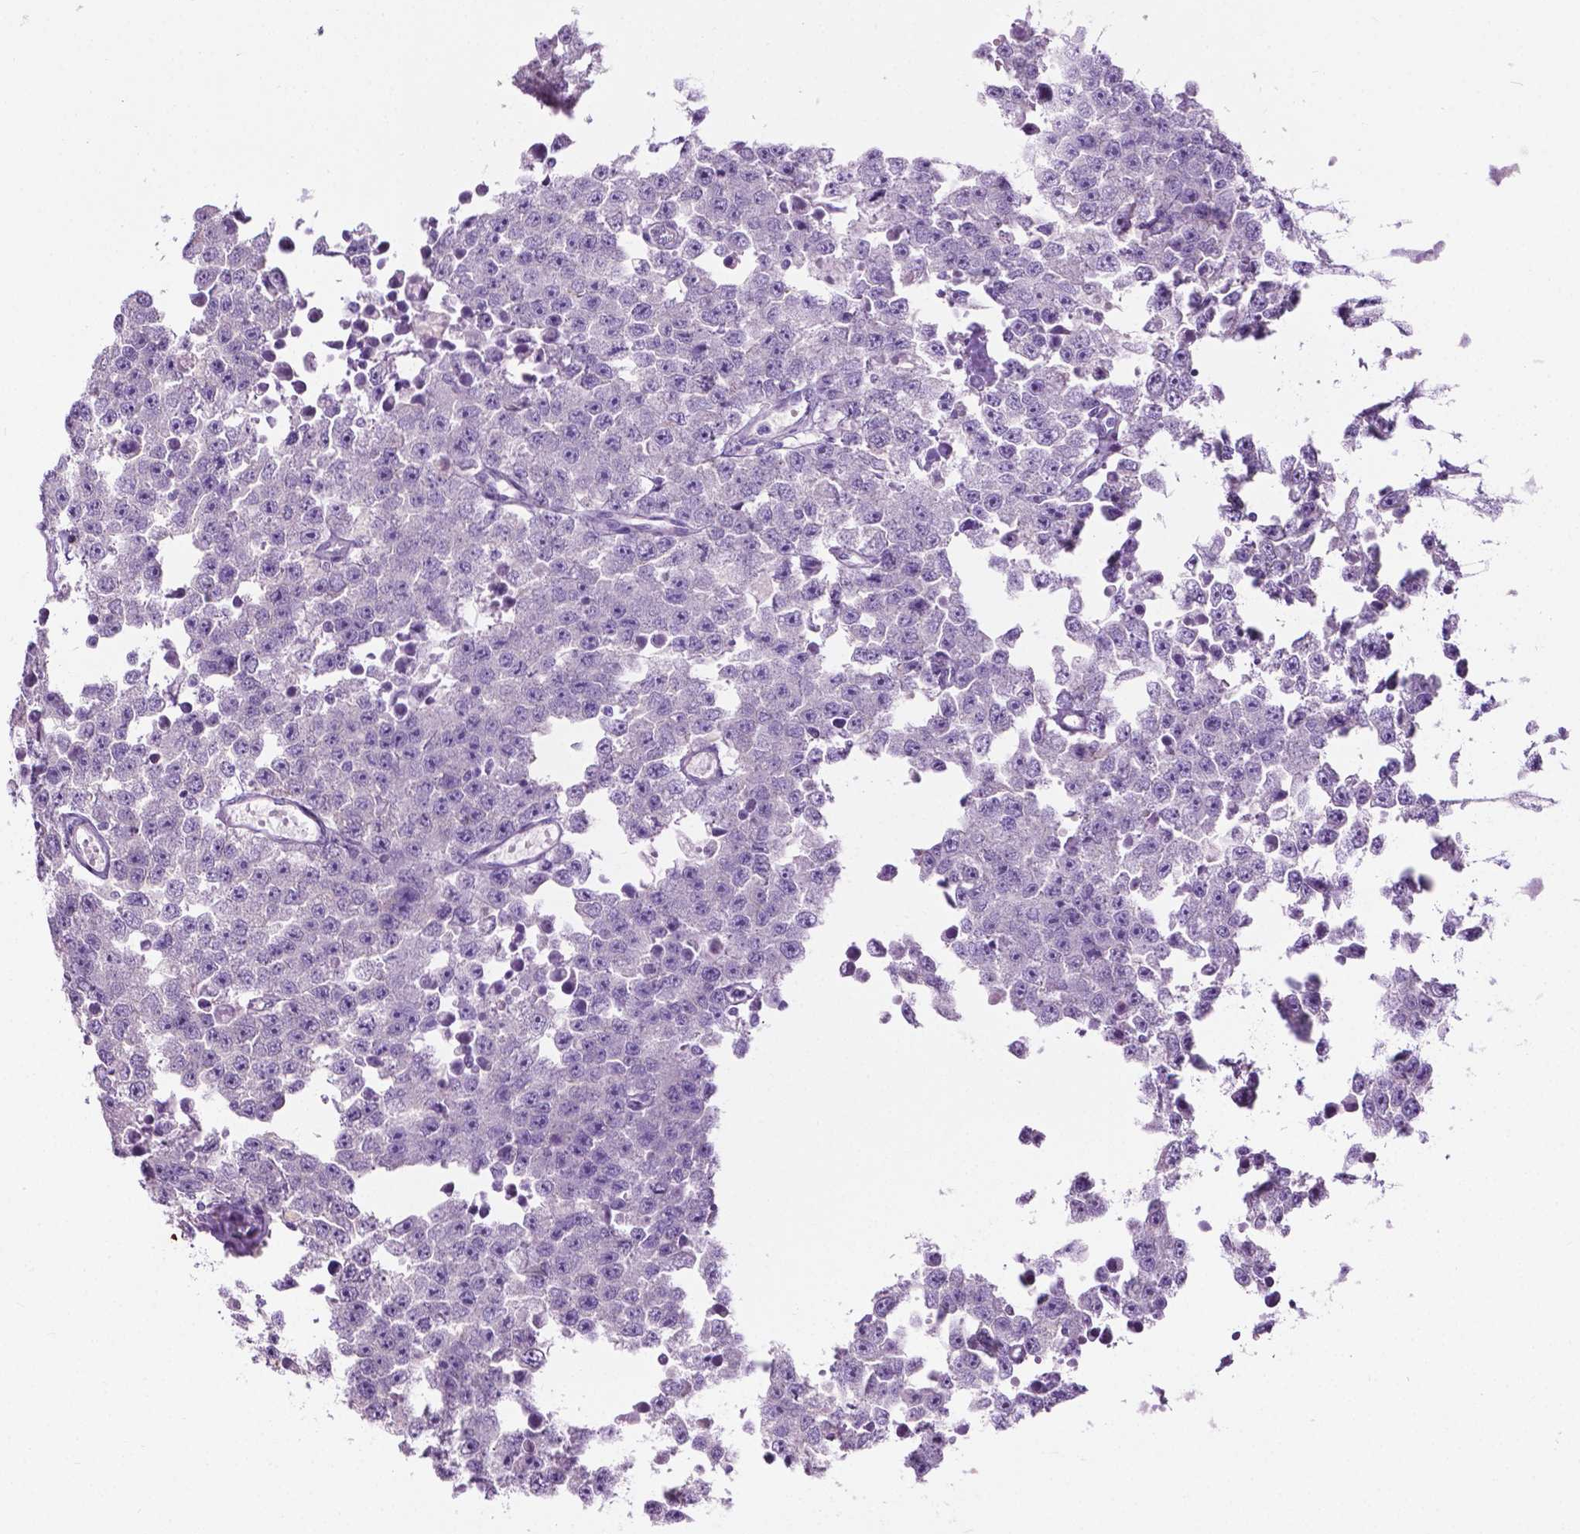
{"staining": {"intensity": "negative", "quantity": "none", "location": "none"}, "tissue": "testis cancer", "cell_type": "Tumor cells", "image_type": "cancer", "snomed": [{"axis": "morphology", "description": "Seminoma, NOS"}, {"axis": "topography", "description": "Testis"}], "caption": "The image exhibits no staining of tumor cells in testis cancer (seminoma). Nuclei are stained in blue.", "gene": "SPECC1L", "patient": {"sex": "male", "age": 52}}